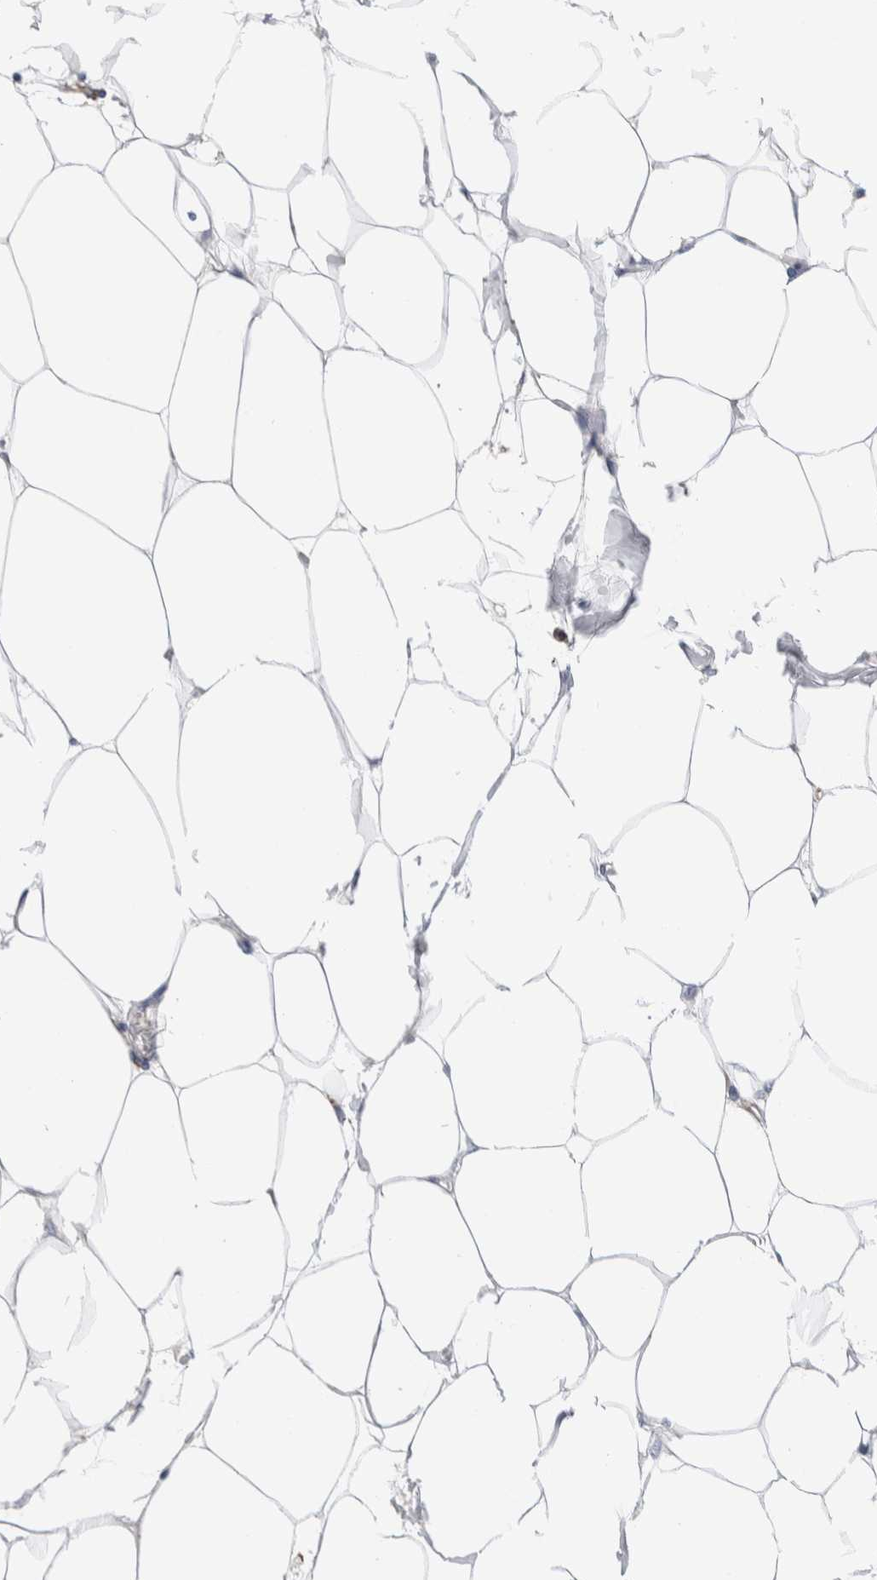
{"staining": {"intensity": "negative", "quantity": "none", "location": "none"}, "tissue": "adipose tissue", "cell_type": "Adipocytes", "image_type": "normal", "snomed": [{"axis": "morphology", "description": "Normal tissue, NOS"}, {"axis": "morphology", "description": "Adenocarcinoma, NOS"}, {"axis": "topography", "description": "Colon"}, {"axis": "topography", "description": "Peripheral nerve tissue"}], "caption": "This is an IHC micrograph of normal adipose tissue. There is no expression in adipocytes.", "gene": "METRNL", "patient": {"sex": "male", "age": 14}}